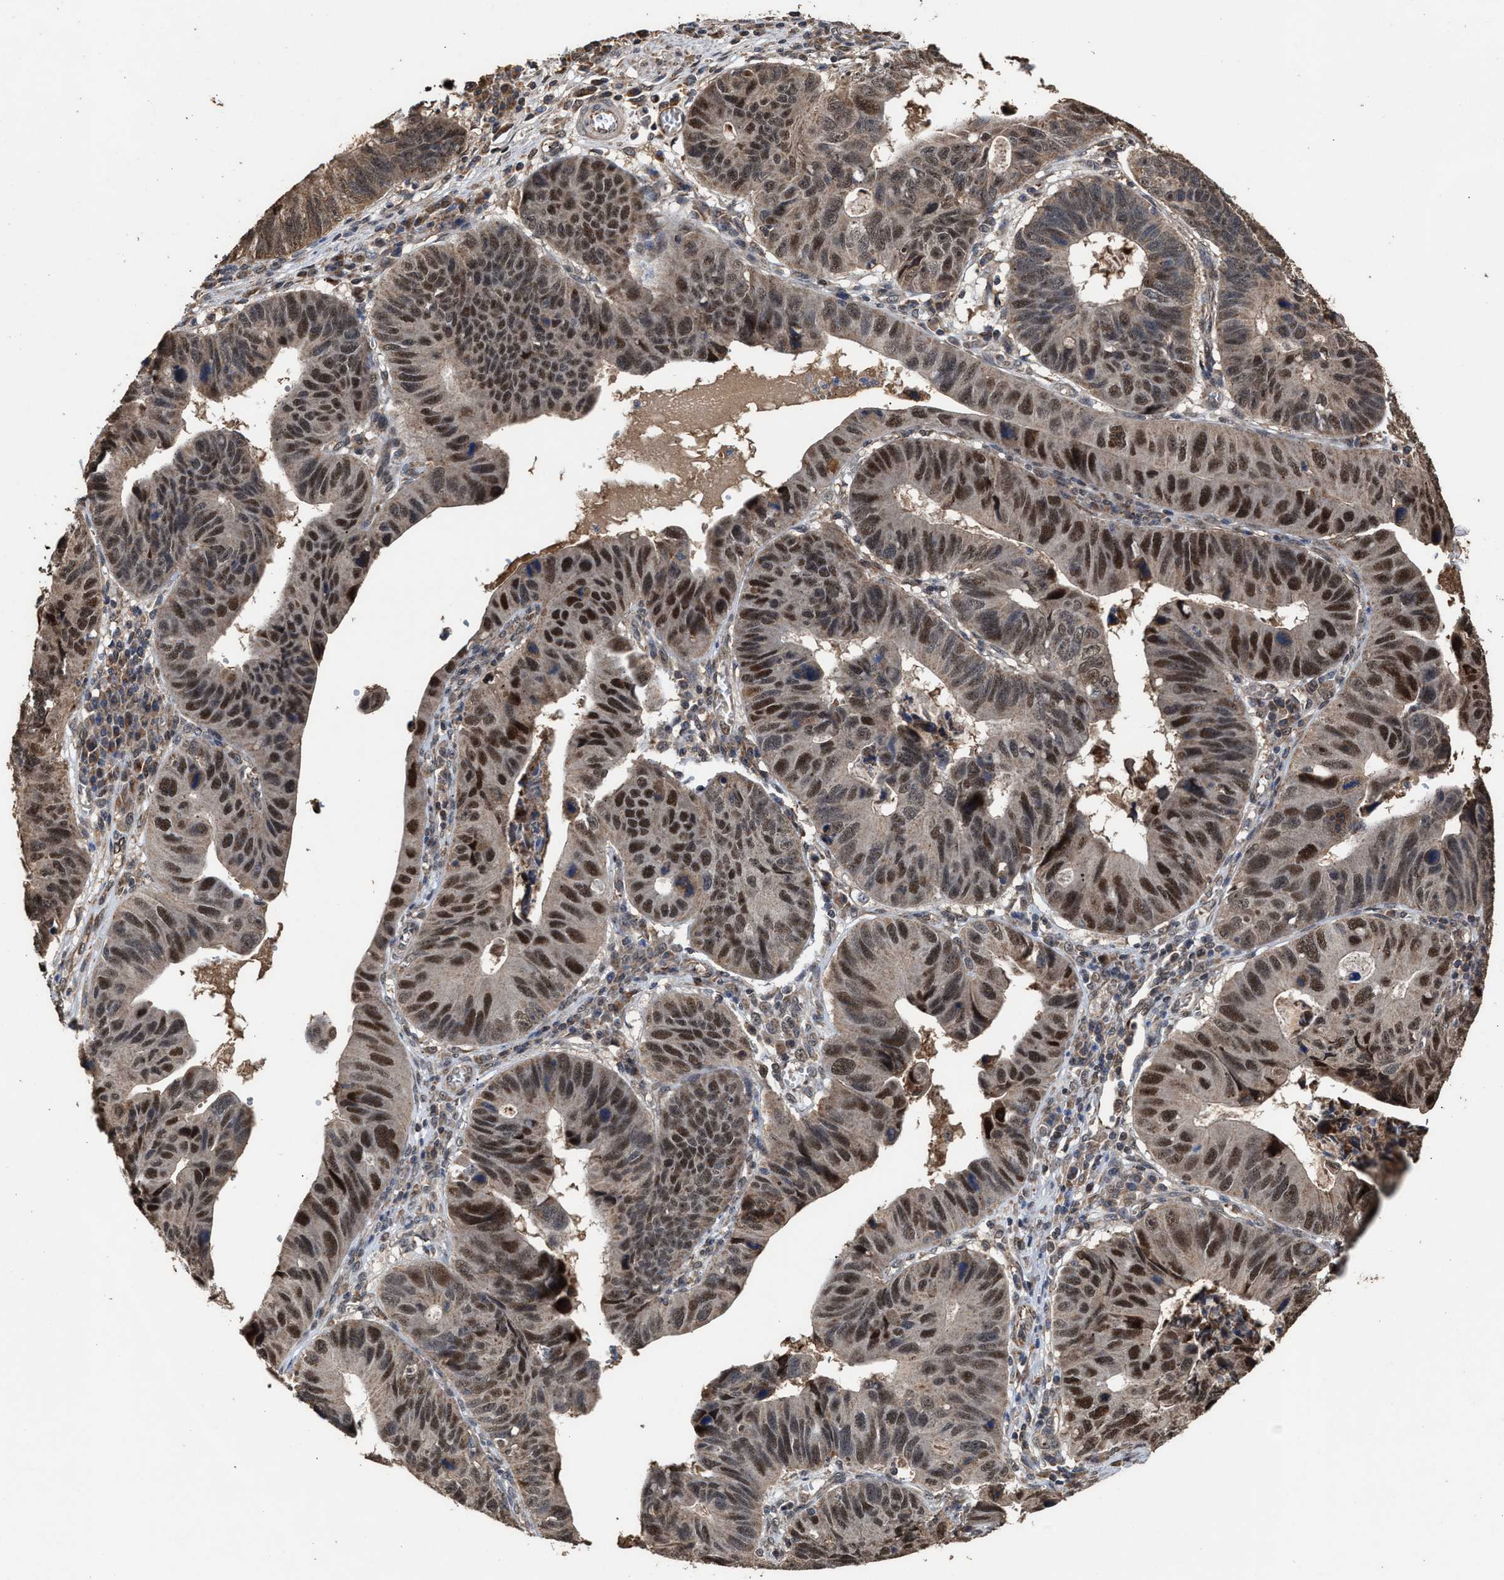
{"staining": {"intensity": "moderate", "quantity": ">75%", "location": "nuclear"}, "tissue": "stomach cancer", "cell_type": "Tumor cells", "image_type": "cancer", "snomed": [{"axis": "morphology", "description": "Adenocarcinoma, NOS"}, {"axis": "topography", "description": "Stomach"}], "caption": "Protein expression analysis of stomach cancer displays moderate nuclear expression in approximately >75% of tumor cells. (Stains: DAB (3,3'-diaminobenzidine) in brown, nuclei in blue, Microscopy: brightfield microscopy at high magnification).", "gene": "ZNHIT6", "patient": {"sex": "male", "age": 59}}